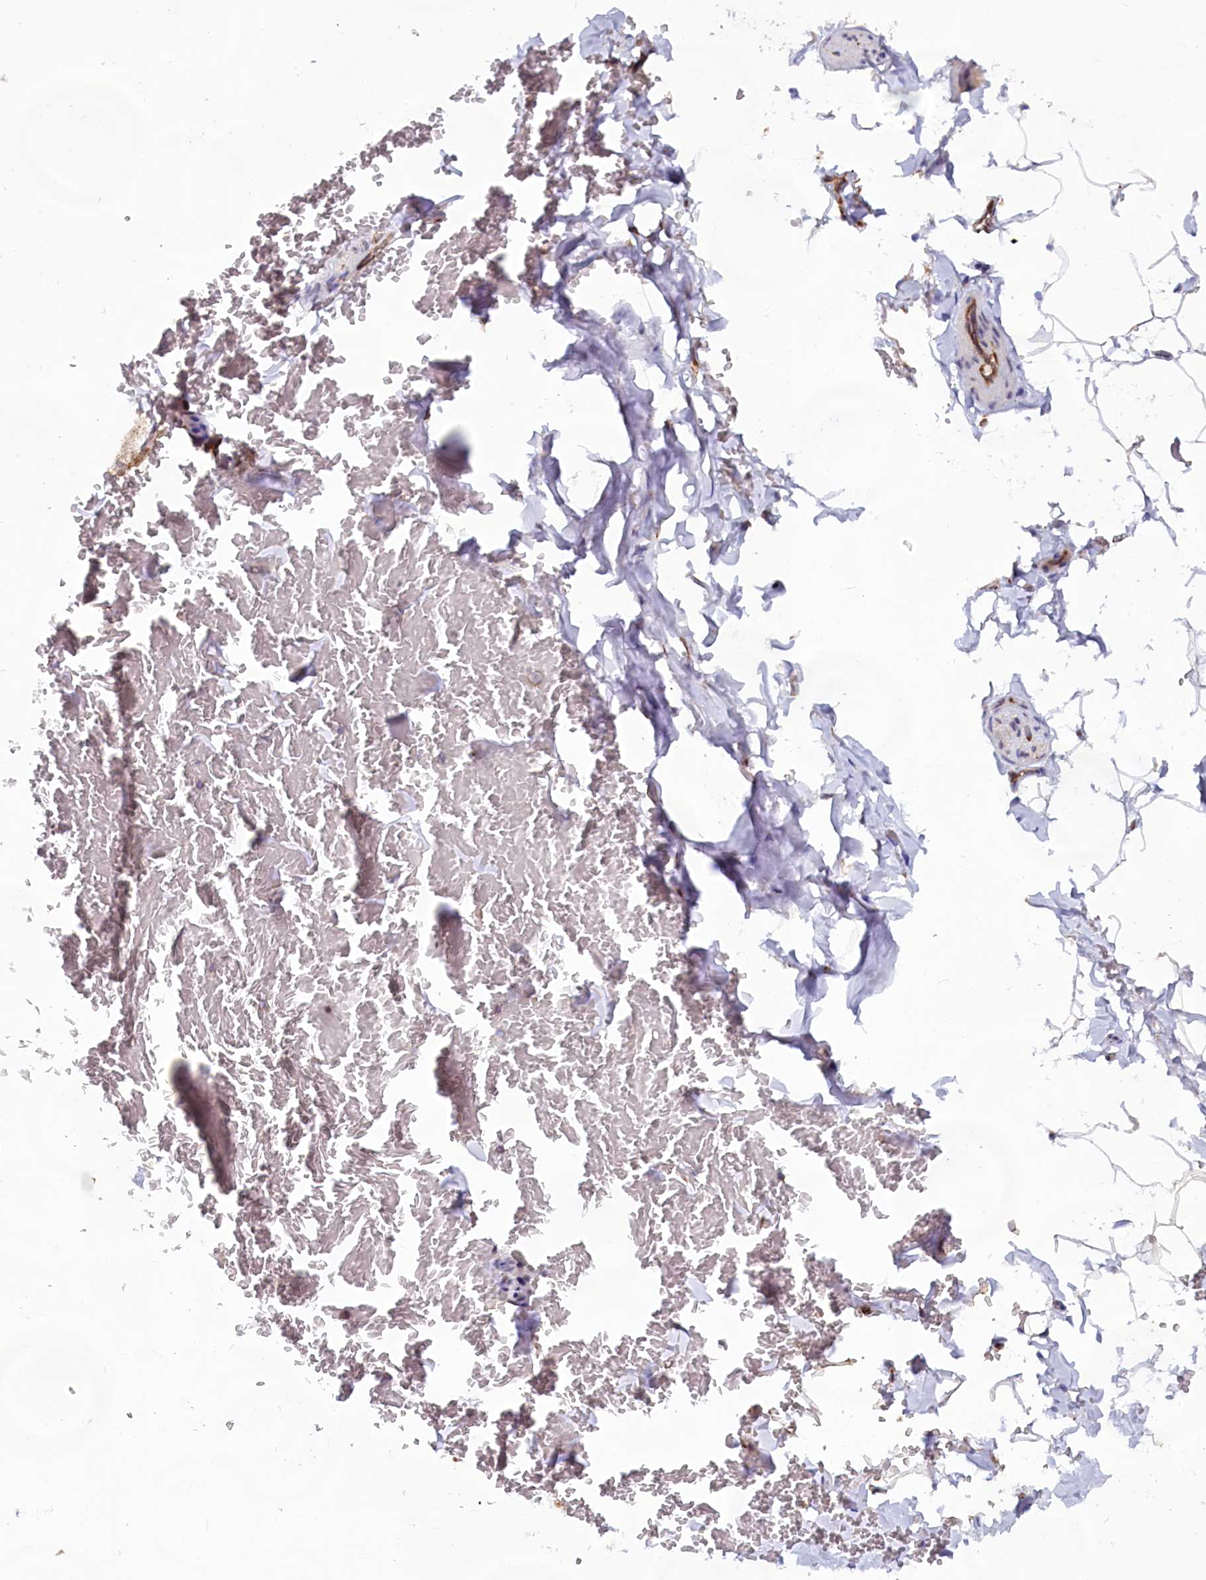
{"staining": {"intensity": "weak", "quantity": ">75%", "location": "cytoplasmic/membranous"}, "tissue": "soft tissue", "cell_type": "Fibroblasts", "image_type": "normal", "snomed": [{"axis": "morphology", "description": "Normal tissue, NOS"}, {"axis": "topography", "description": "Gallbladder"}, {"axis": "topography", "description": "Peripheral nerve tissue"}], "caption": "A high-resolution photomicrograph shows IHC staining of normal soft tissue, which displays weak cytoplasmic/membranous positivity in approximately >75% of fibroblasts. (IHC, brightfield microscopy, high magnification).", "gene": "TBC1D19", "patient": {"sex": "male", "age": 38}}